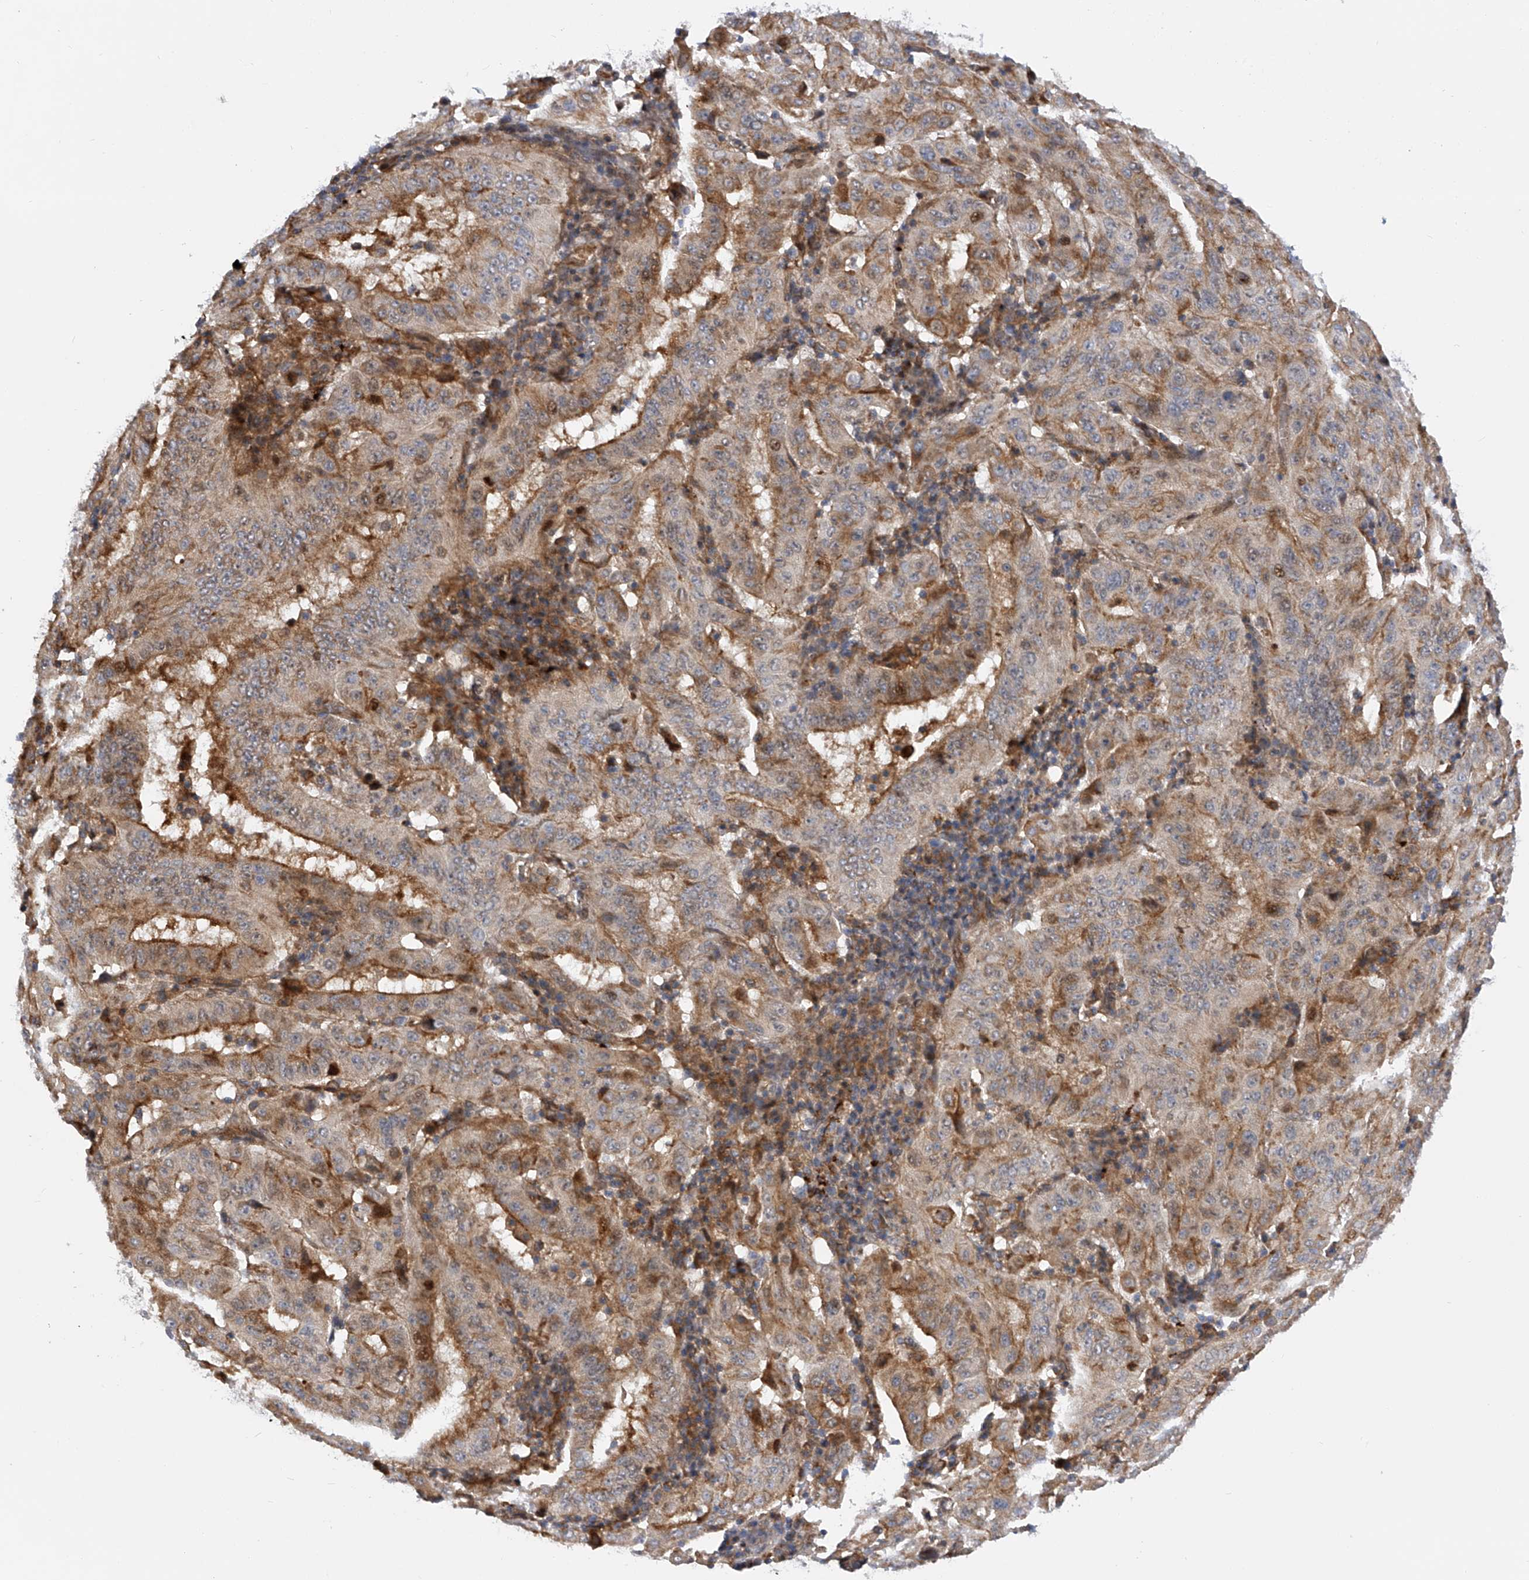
{"staining": {"intensity": "moderate", "quantity": ">75%", "location": "cytoplasmic/membranous"}, "tissue": "pancreatic cancer", "cell_type": "Tumor cells", "image_type": "cancer", "snomed": [{"axis": "morphology", "description": "Adenocarcinoma, NOS"}, {"axis": "topography", "description": "Pancreas"}], "caption": "Tumor cells display medium levels of moderate cytoplasmic/membranous expression in about >75% of cells in pancreatic cancer. (DAB IHC, brown staining for protein, blue staining for nuclei).", "gene": "PDSS2", "patient": {"sex": "male", "age": 63}}